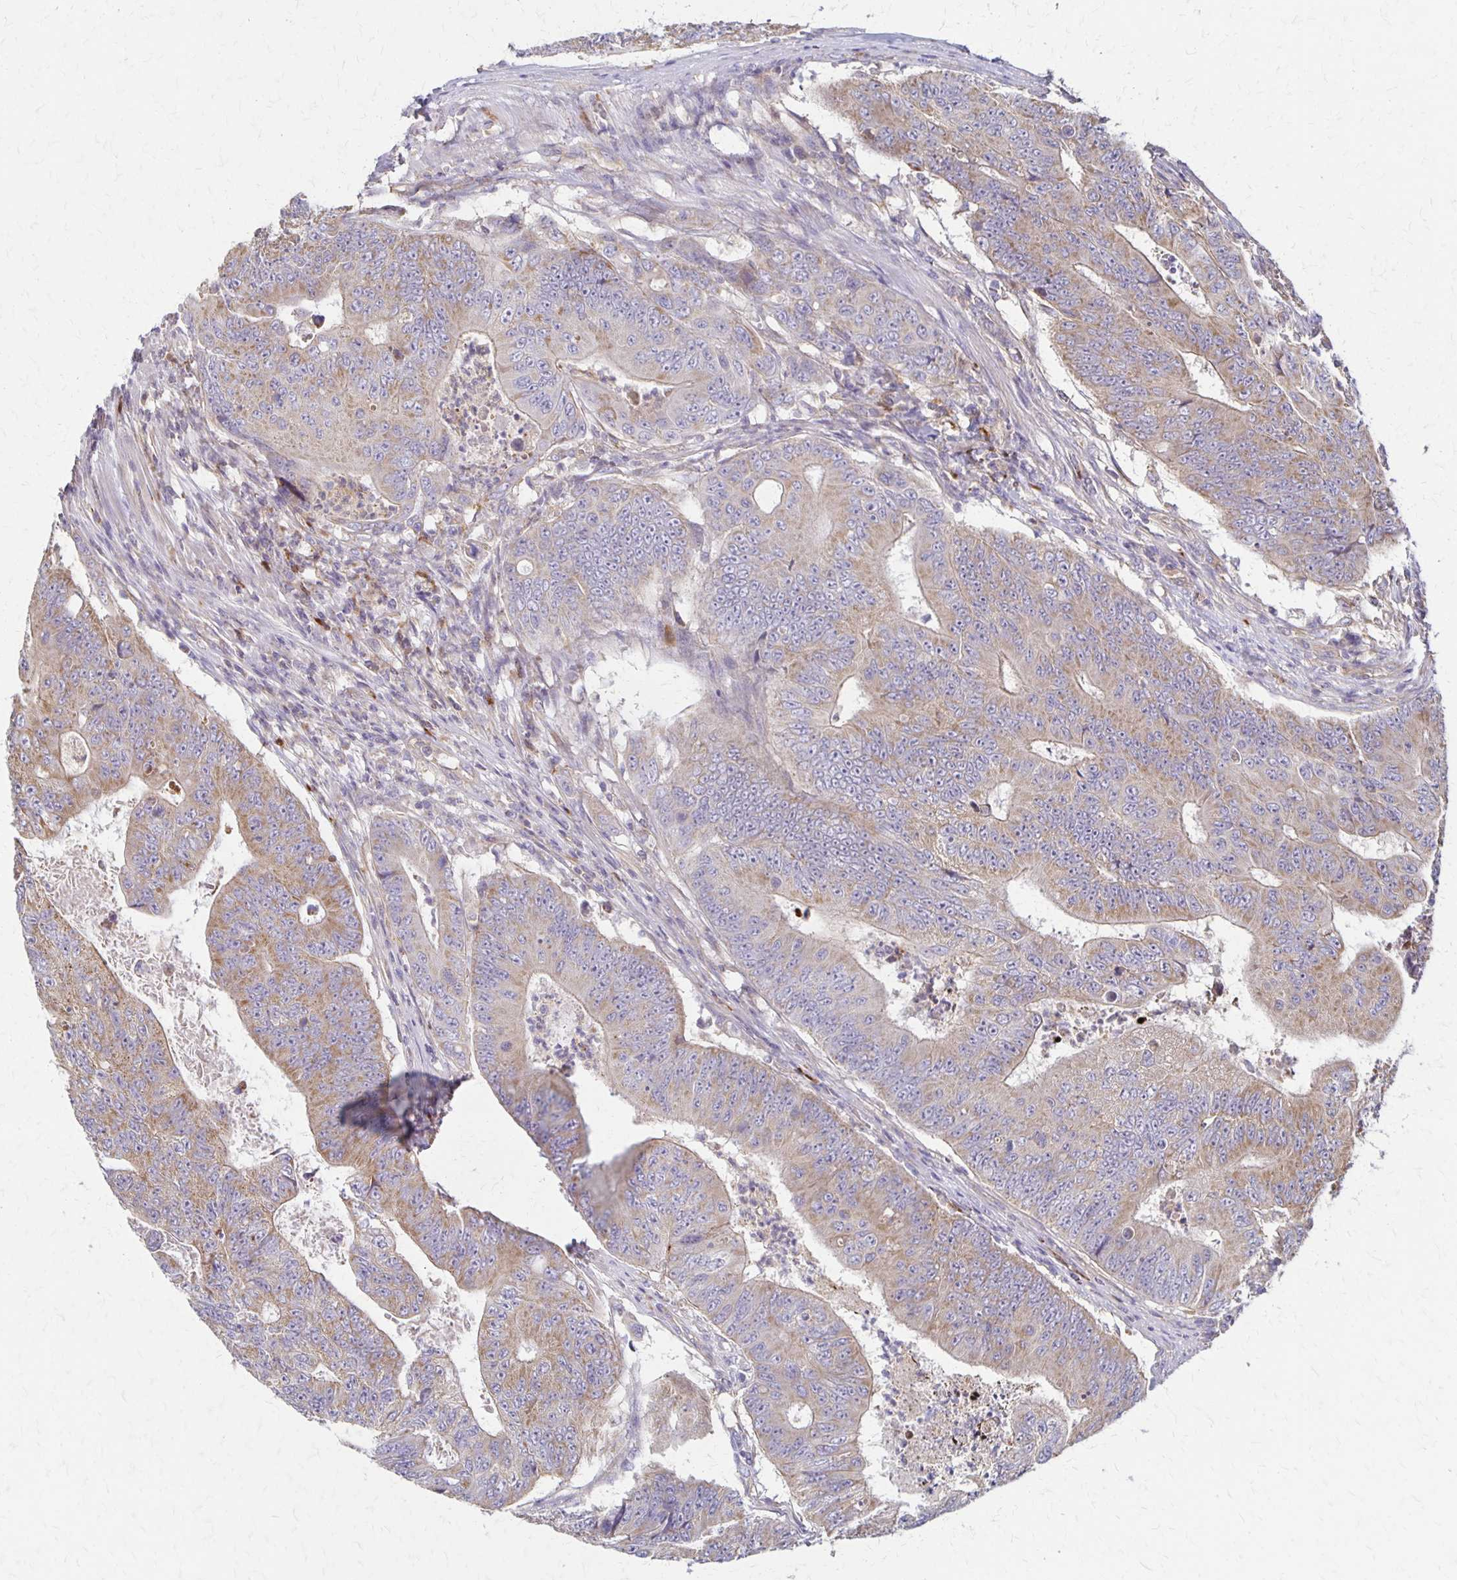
{"staining": {"intensity": "weak", "quantity": "25%-75%", "location": "cytoplasmic/membranous"}, "tissue": "colorectal cancer", "cell_type": "Tumor cells", "image_type": "cancer", "snomed": [{"axis": "morphology", "description": "Adenocarcinoma, NOS"}, {"axis": "topography", "description": "Colon"}], "caption": "Adenocarcinoma (colorectal) stained with DAB (3,3'-diaminobenzidine) immunohistochemistry (IHC) reveals low levels of weak cytoplasmic/membranous staining in about 25%-75% of tumor cells. (Stains: DAB in brown, nuclei in blue, Microscopy: brightfield microscopy at high magnification).", "gene": "EIF4EBP2", "patient": {"sex": "female", "age": 48}}